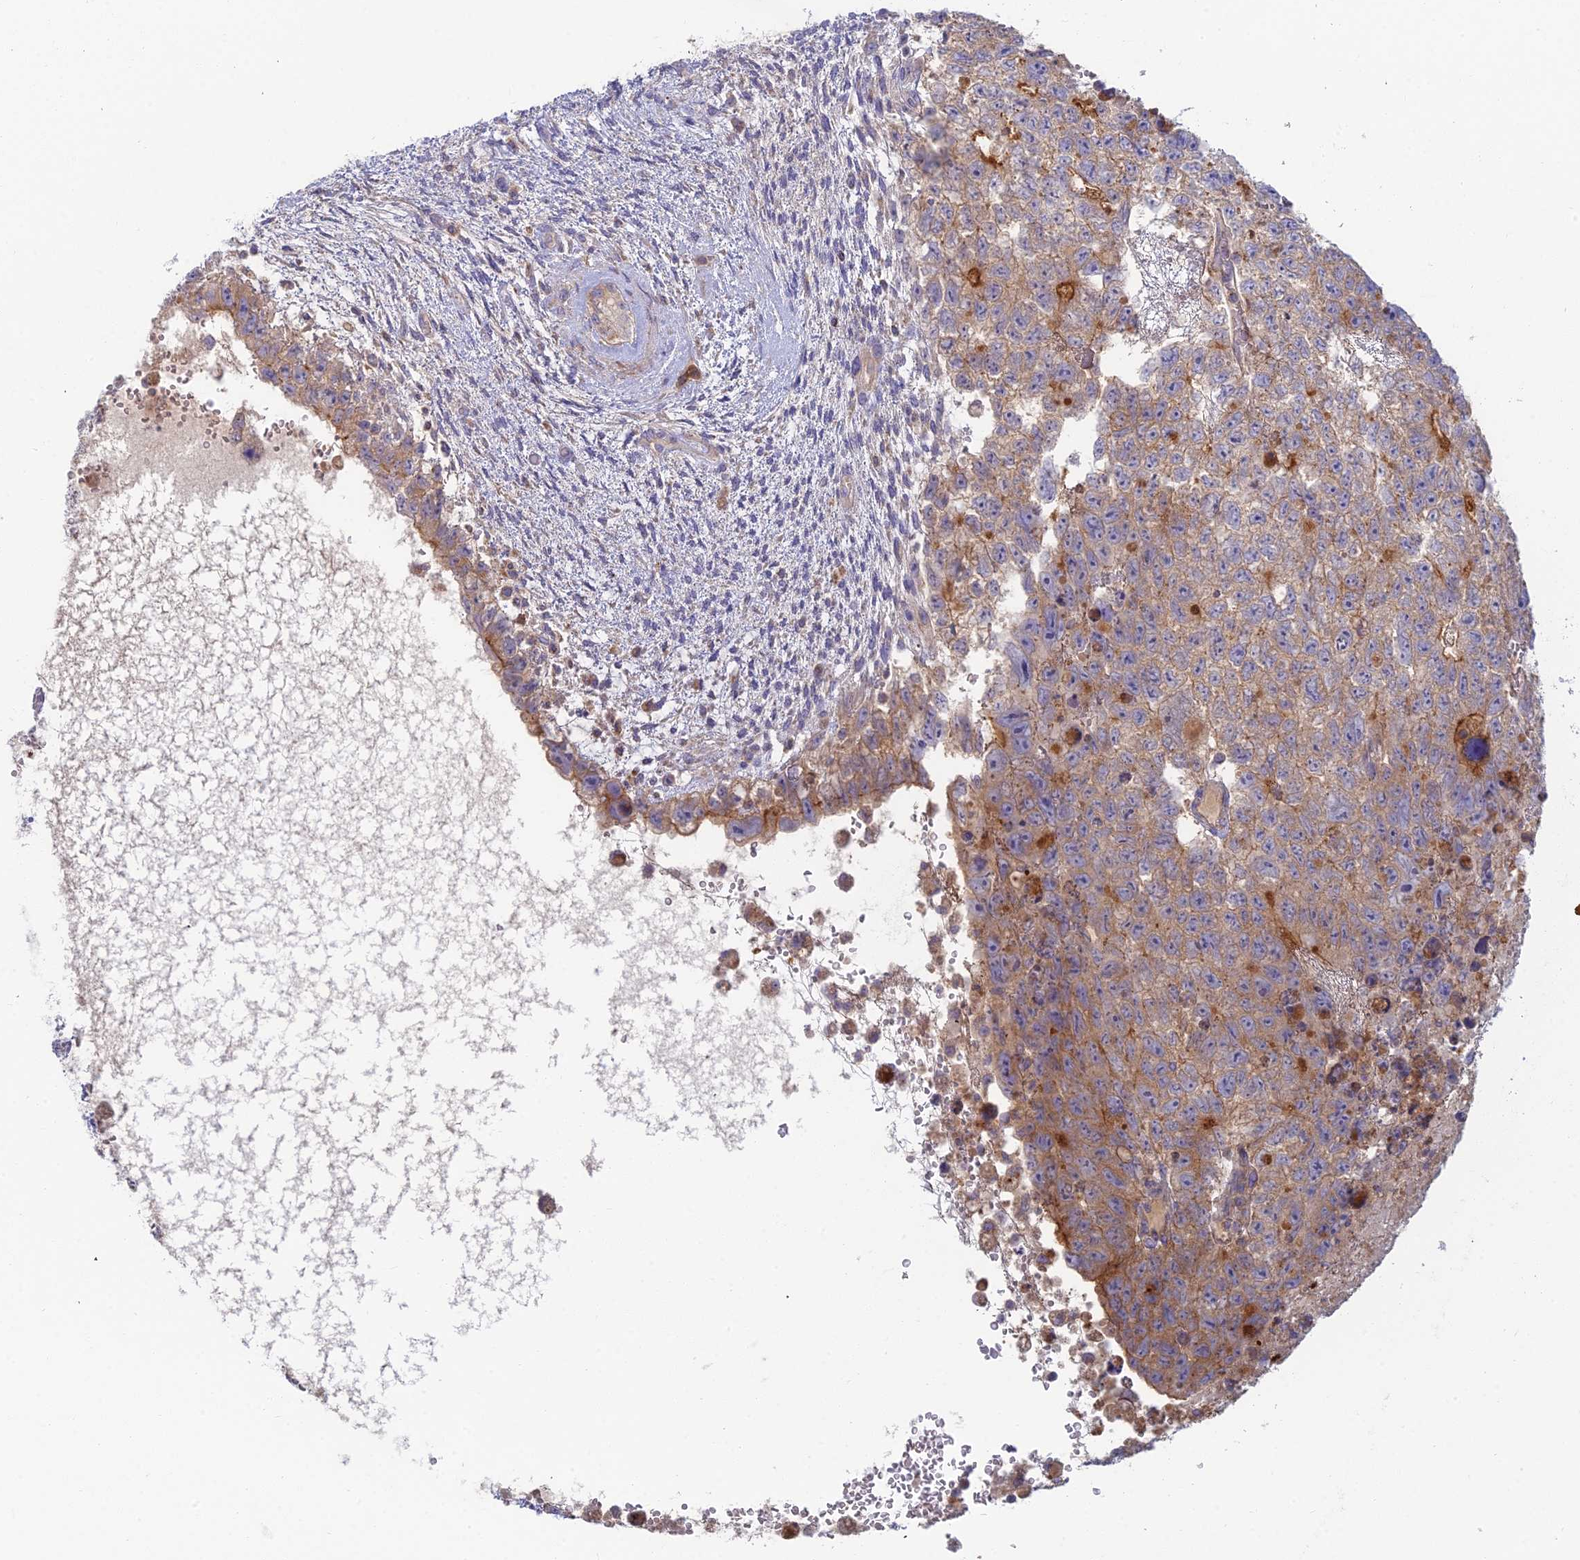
{"staining": {"intensity": "moderate", "quantity": "<25%", "location": "cytoplasmic/membranous"}, "tissue": "testis cancer", "cell_type": "Tumor cells", "image_type": "cancer", "snomed": [{"axis": "morphology", "description": "Carcinoma, Embryonal, NOS"}, {"axis": "topography", "description": "Testis"}], "caption": "A low amount of moderate cytoplasmic/membranous expression is identified in approximately <25% of tumor cells in testis cancer tissue.", "gene": "IFTAP", "patient": {"sex": "male", "age": 26}}